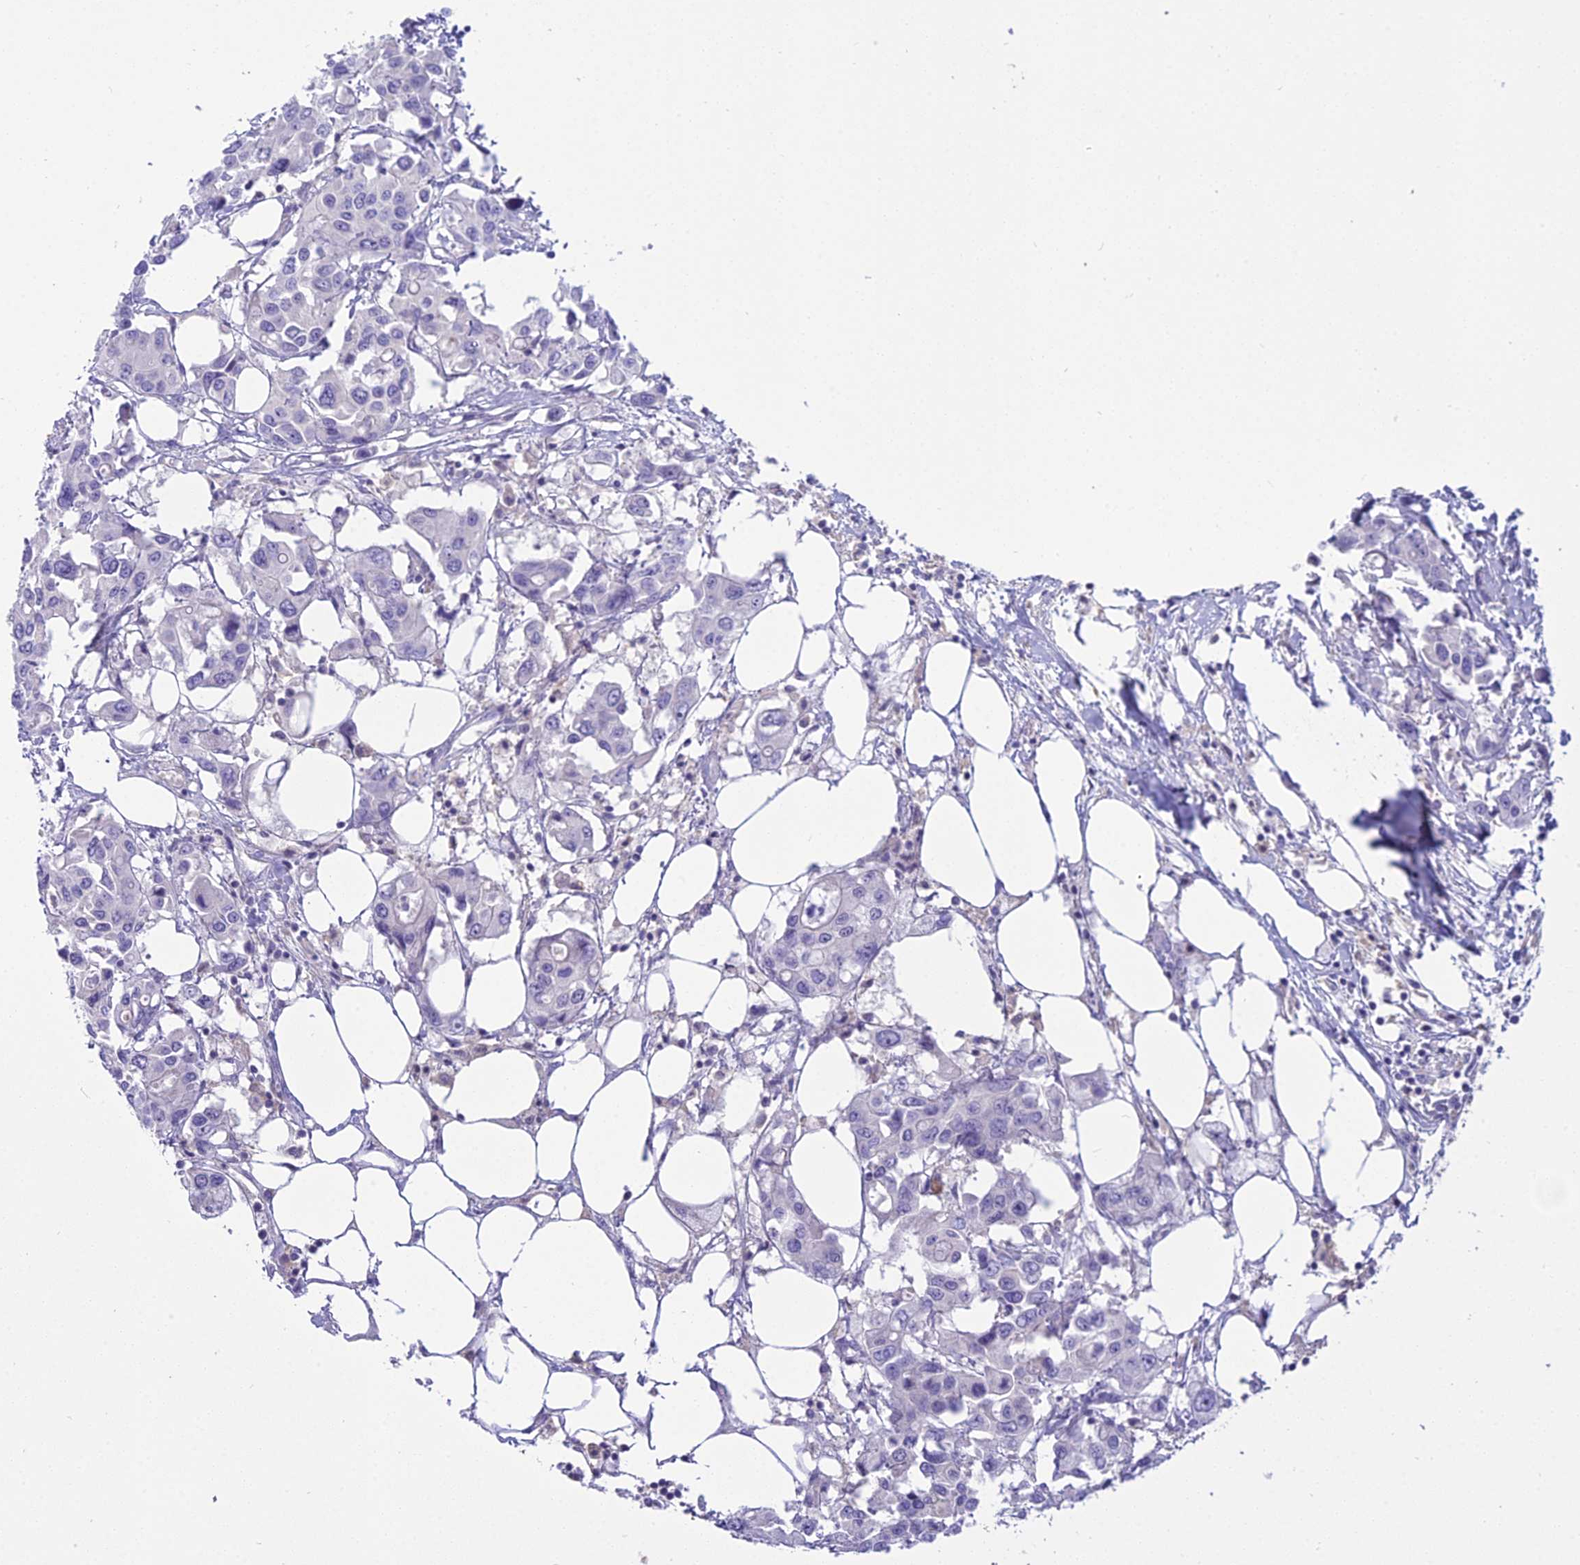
{"staining": {"intensity": "negative", "quantity": "none", "location": "none"}, "tissue": "colorectal cancer", "cell_type": "Tumor cells", "image_type": "cancer", "snomed": [{"axis": "morphology", "description": "Adenocarcinoma, NOS"}, {"axis": "topography", "description": "Colon"}], "caption": "Immunohistochemistry (IHC) histopathology image of human colorectal cancer stained for a protein (brown), which exhibits no expression in tumor cells. (Stains: DAB immunohistochemistry (IHC) with hematoxylin counter stain, Microscopy: brightfield microscopy at high magnification).", "gene": "BLNK", "patient": {"sex": "male", "age": 77}}